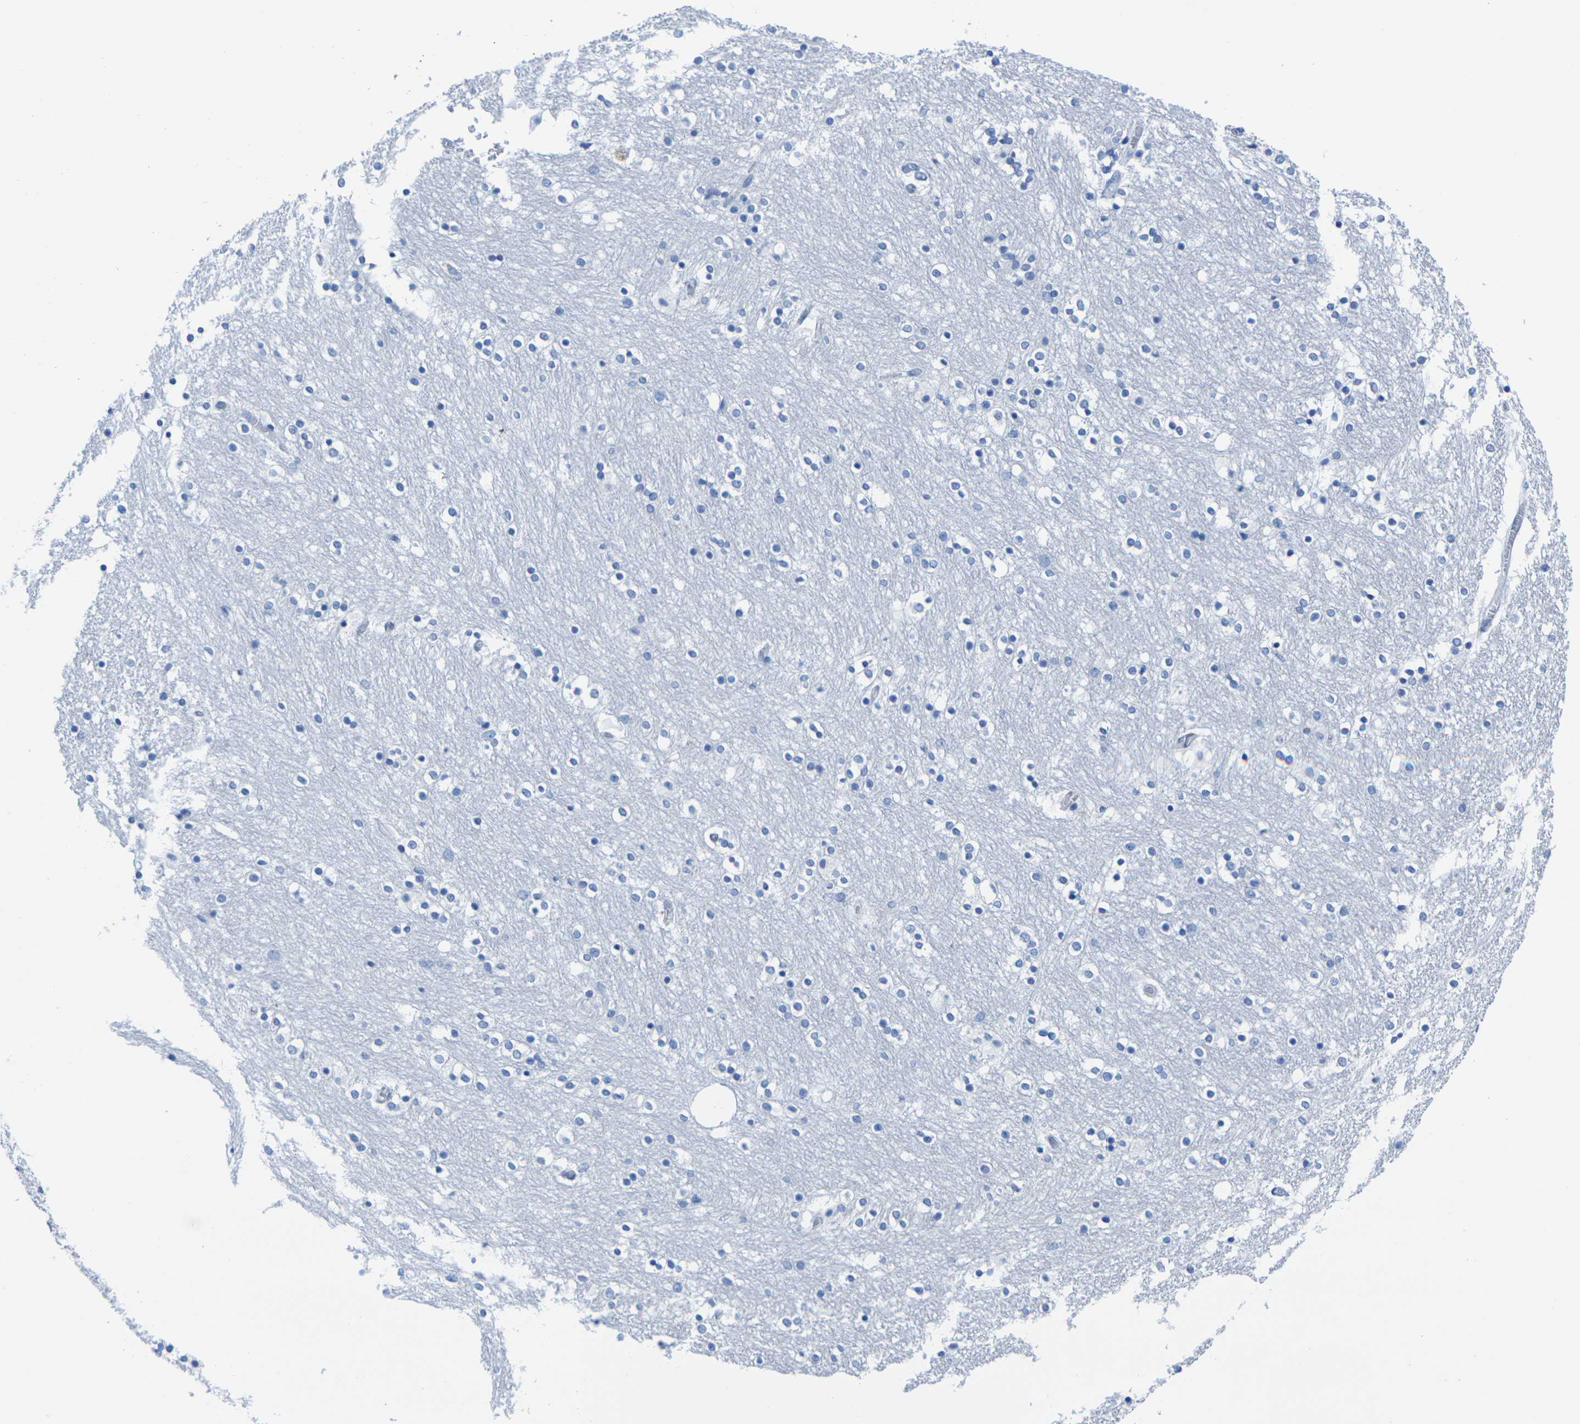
{"staining": {"intensity": "negative", "quantity": "none", "location": "none"}, "tissue": "caudate", "cell_type": "Glial cells", "image_type": "normal", "snomed": [{"axis": "morphology", "description": "Normal tissue, NOS"}, {"axis": "topography", "description": "Lateral ventricle wall"}], "caption": "High power microscopy histopathology image of an immunohistochemistry image of unremarkable caudate, revealing no significant expression in glial cells. Nuclei are stained in blue.", "gene": "CNN1", "patient": {"sex": "female", "age": 54}}